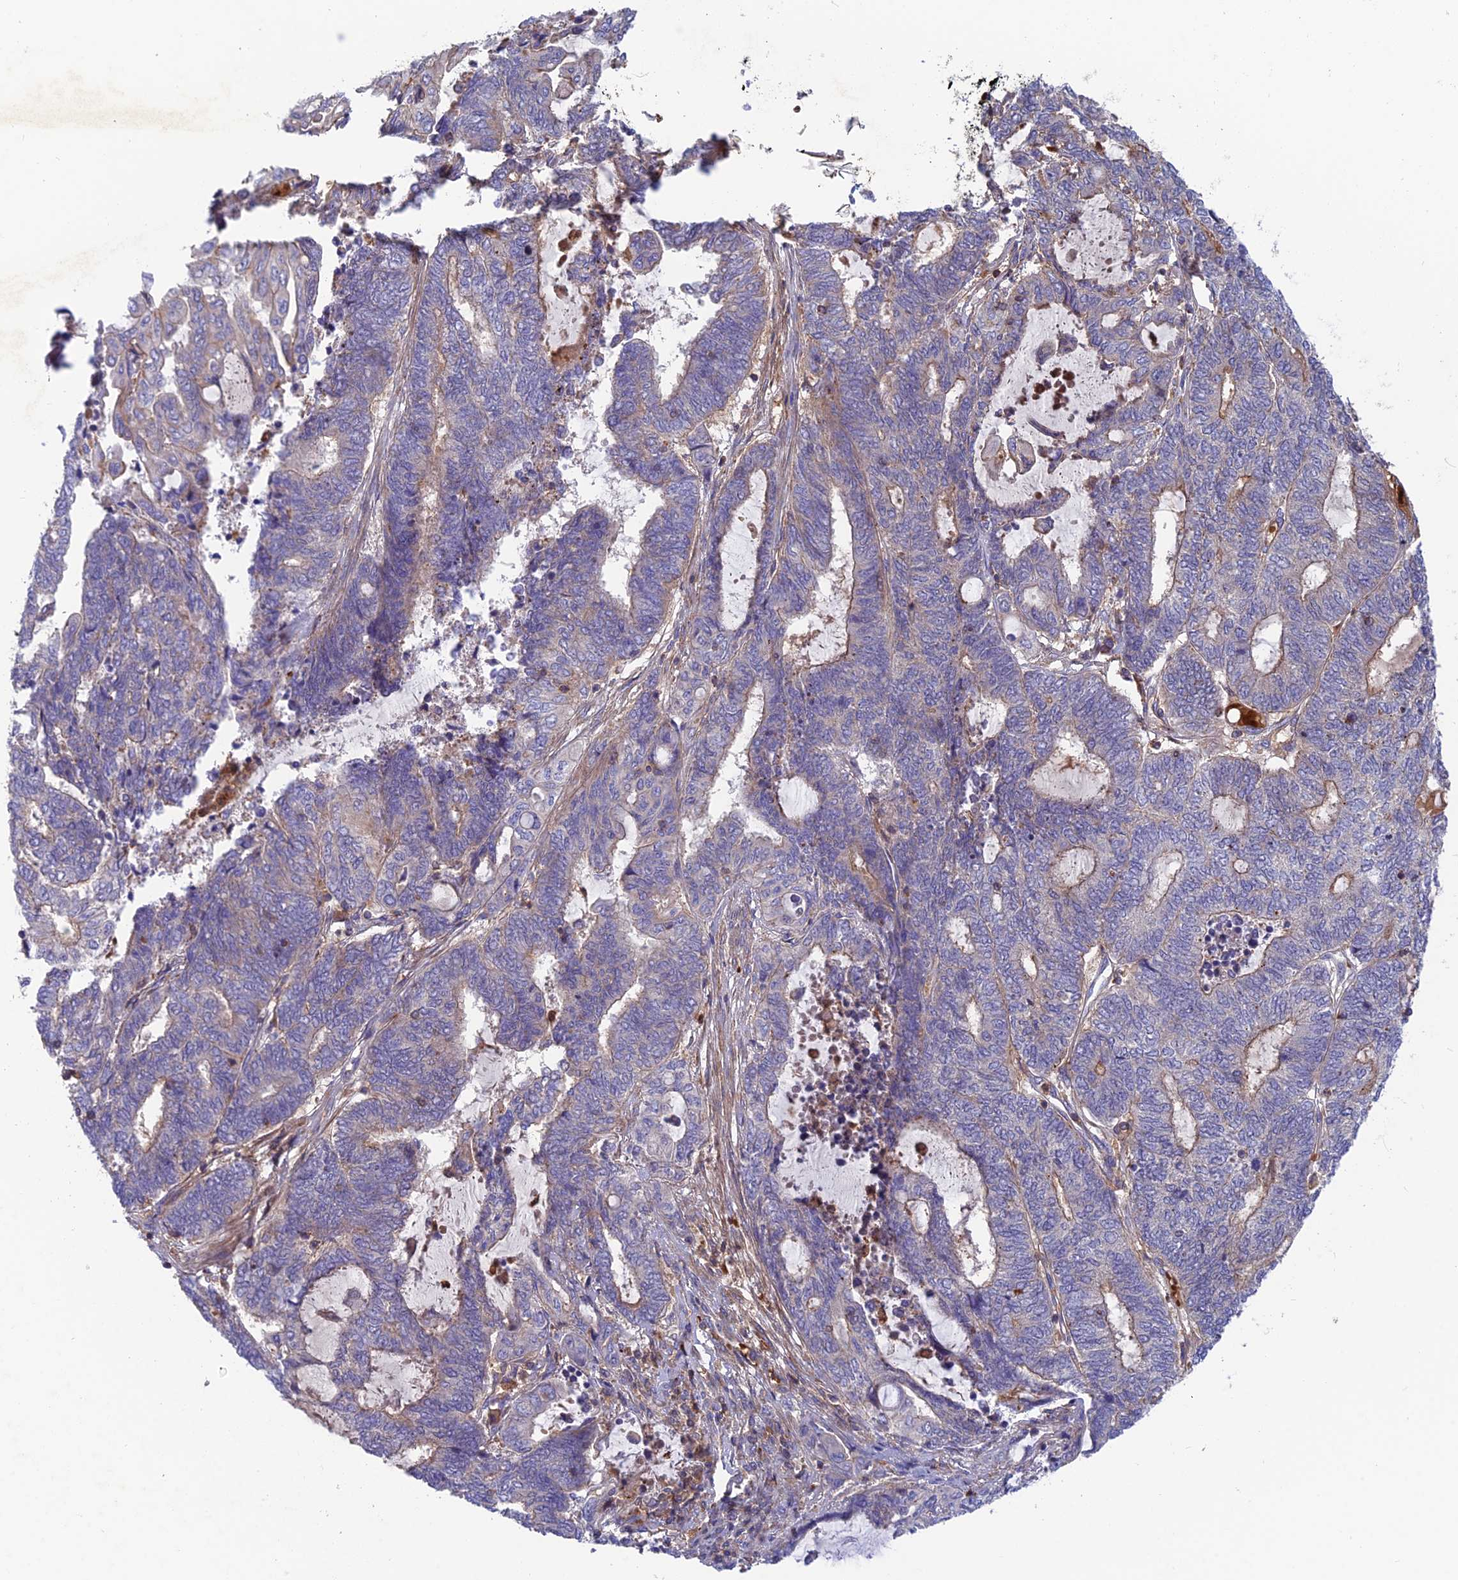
{"staining": {"intensity": "weak", "quantity": "<25%", "location": "cytoplasmic/membranous"}, "tissue": "endometrial cancer", "cell_type": "Tumor cells", "image_type": "cancer", "snomed": [{"axis": "morphology", "description": "Adenocarcinoma, NOS"}, {"axis": "topography", "description": "Uterus"}, {"axis": "topography", "description": "Endometrium"}], "caption": "Tumor cells are negative for brown protein staining in endometrial adenocarcinoma.", "gene": "CPNE7", "patient": {"sex": "female", "age": 70}}